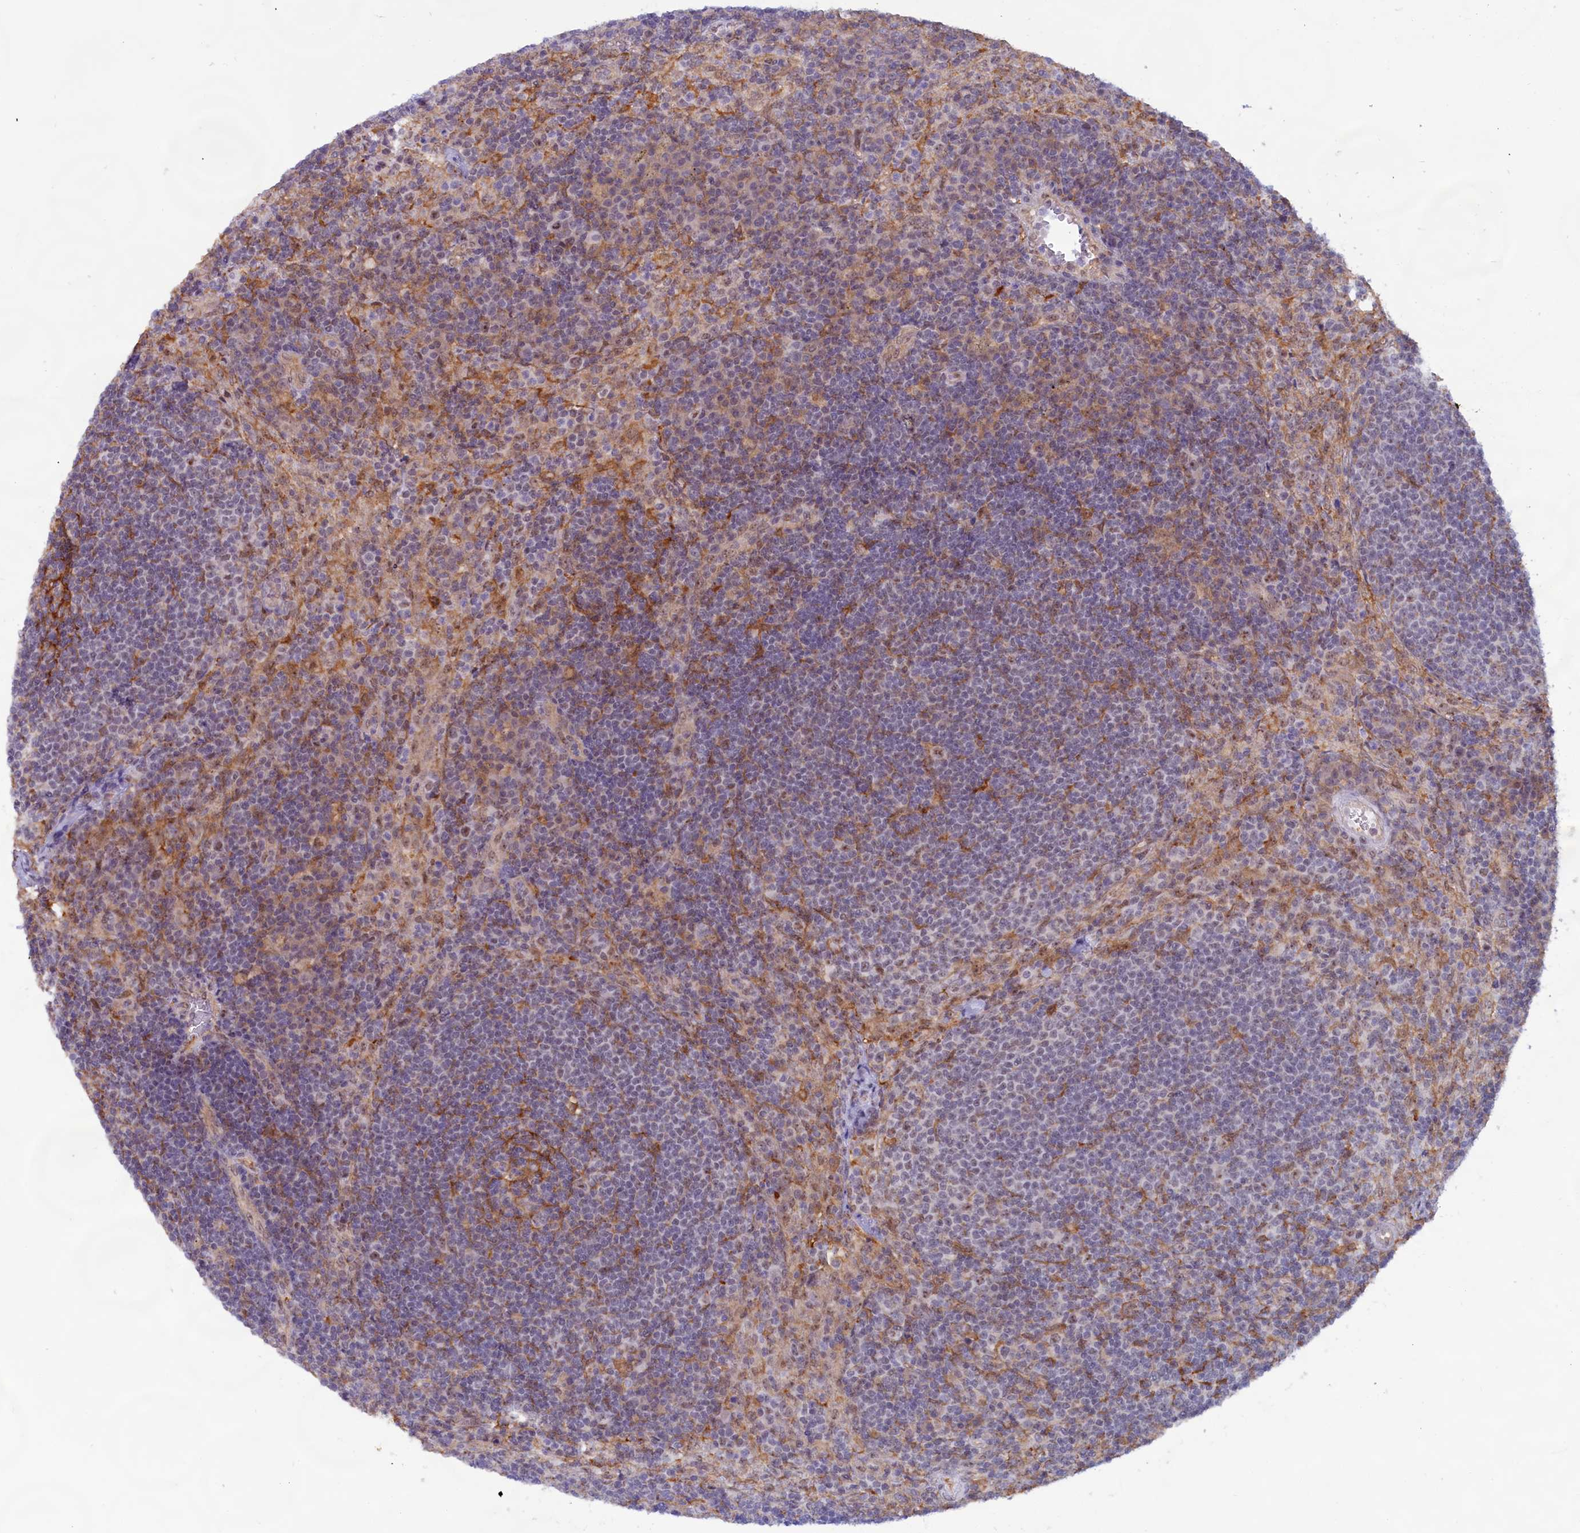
{"staining": {"intensity": "negative", "quantity": "none", "location": "none"}, "tissue": "lymph node", "cell_type": "Non-germinal center cells", "image_type": "normal", "snomed": [{"axis": "morphology", "description": "Normal tissue, NOS"}, {"axis": "topography", "description": "Lymph node"}], "caption": "High power microscopy photomicrograph of an immunohistochemistry (IHC) image of unremarkable lymph node, revealing no significant expression in non-germinal center cells.", "gene": "C1D", "patient": {"sex": "female", "age": 70}}